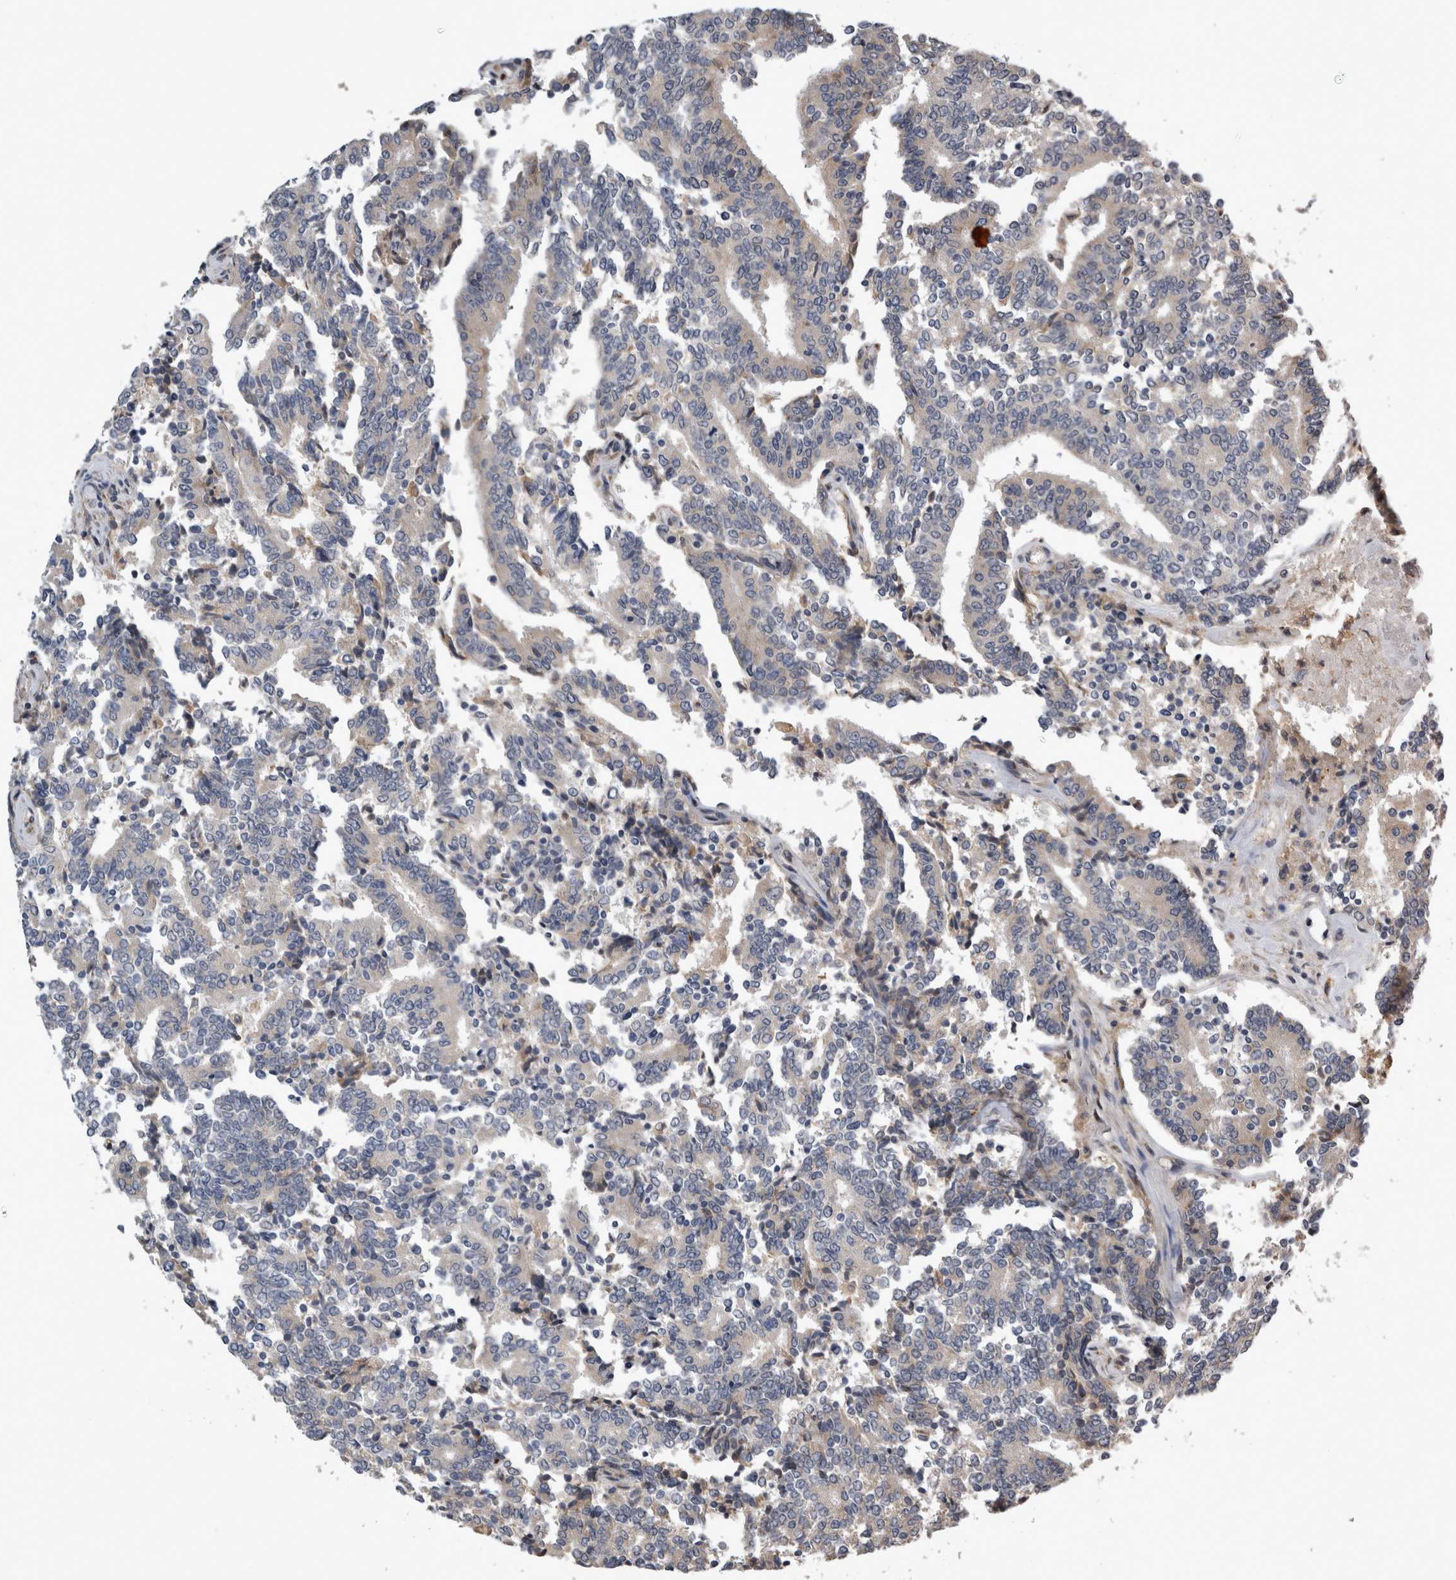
{"staining": {"intensity": "negative", "quantity": "none", "location": "none"}, "tissue": "prostate cancer", "cell_type": "Tumor cells", "image_type": "cancer", "snomed": [{"axis": "morphology", "description": "Normal tissue, NOS"}, {"axis": "morphology", "description": "Adenocarcinoma, High grade"}, {"axis": "topography", "description": "Prostate"}, {"axis": "topography", "description": "Seminal veicle"}], "caption": "Micrograph shows no protein expression in tumor cells of prostate high-grade adenocarcinoma tissue.", "gene": "ANXA13", "patient": {"sex": "male", "age": 55}}